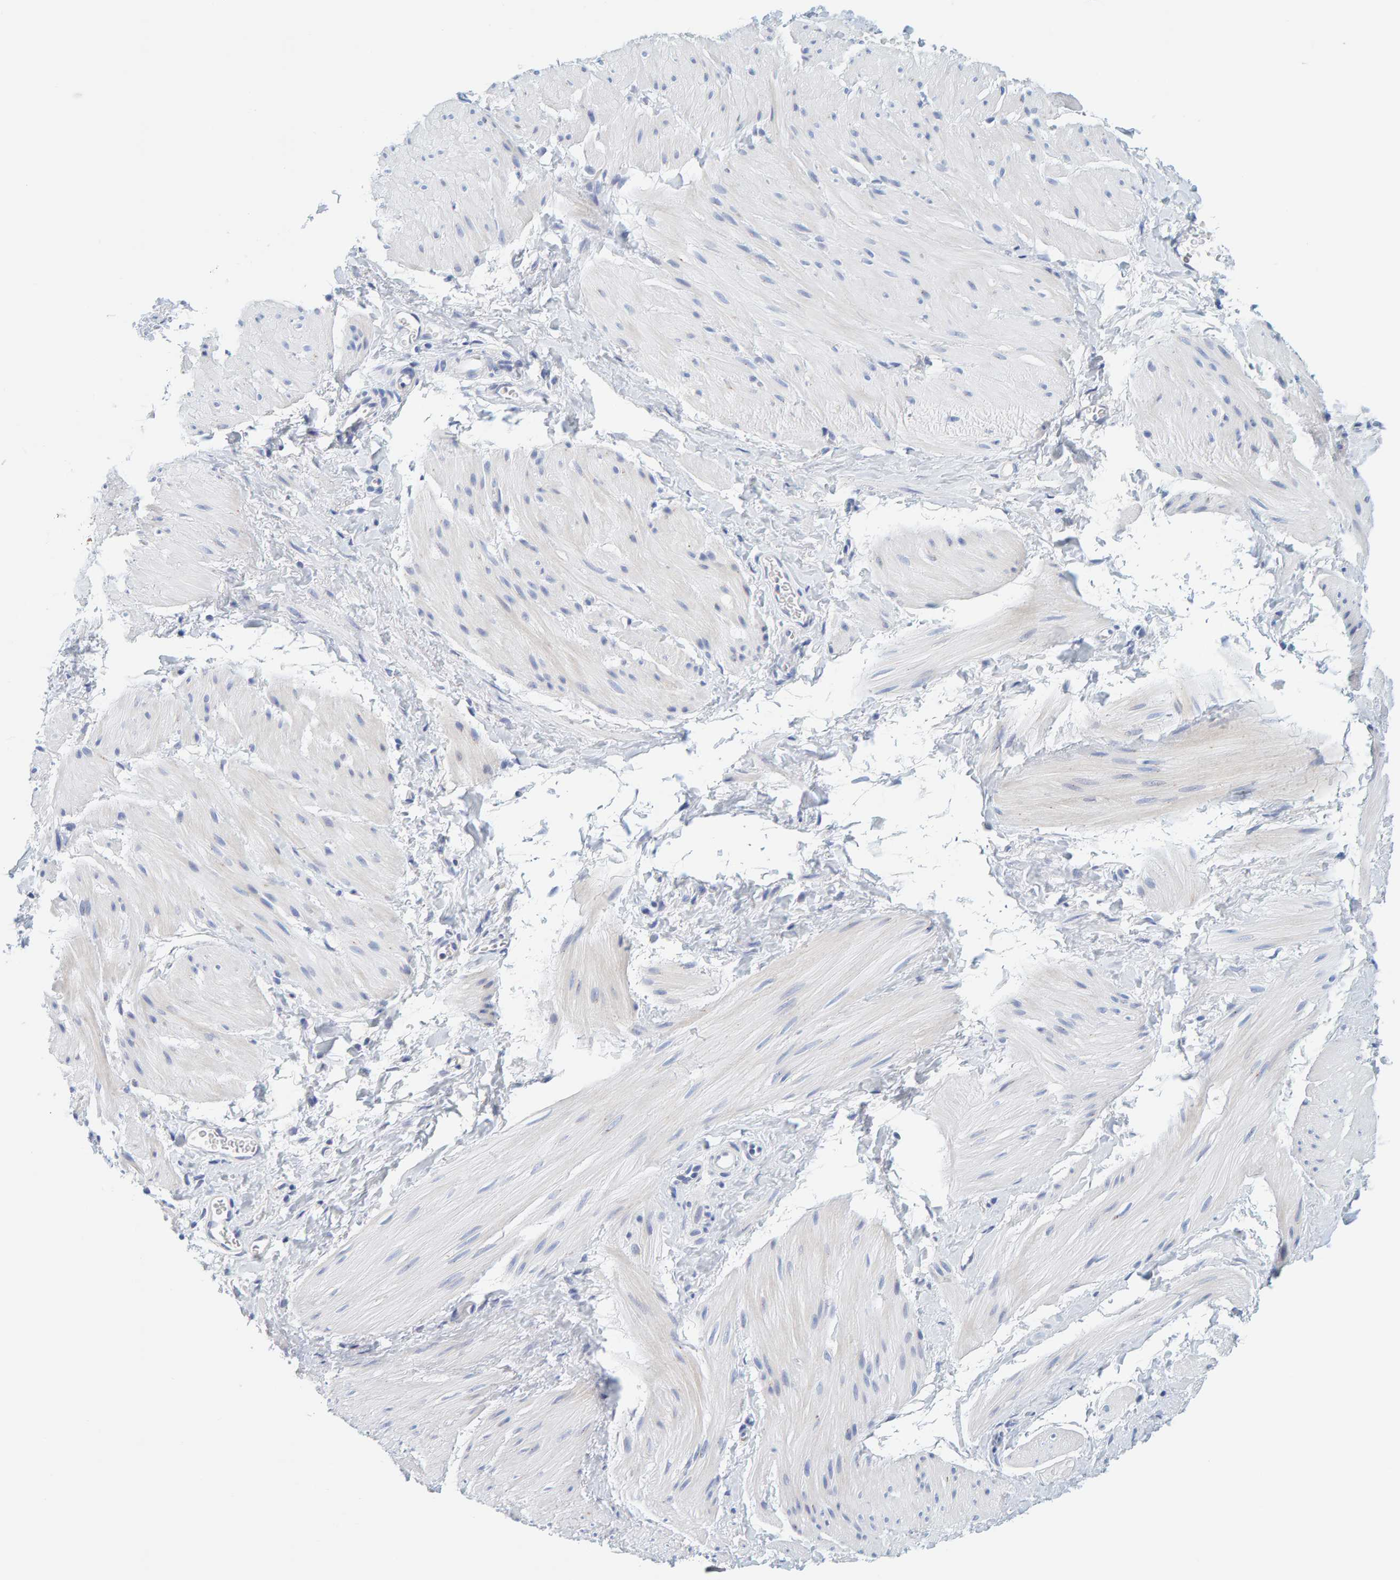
{"staining": {"intensity": "negative", "quantity": "none", "location": "none"}, "tissue": "smooth muscle", "cell_type": "Smooth muscle cells", "image_type": "normal", "snomed": [{"axis": "morphology", "description": "Normal tissue, NOS"}, {"axis": "topography", "description": "Smooth muscle"}], "caption": "Immunohistochemical staining of benign human smooth muscle demonstrates no significant positivity in smooth muscle cells.", "gene": "MOG", "patient": {"sex": "male", "age": 16}}